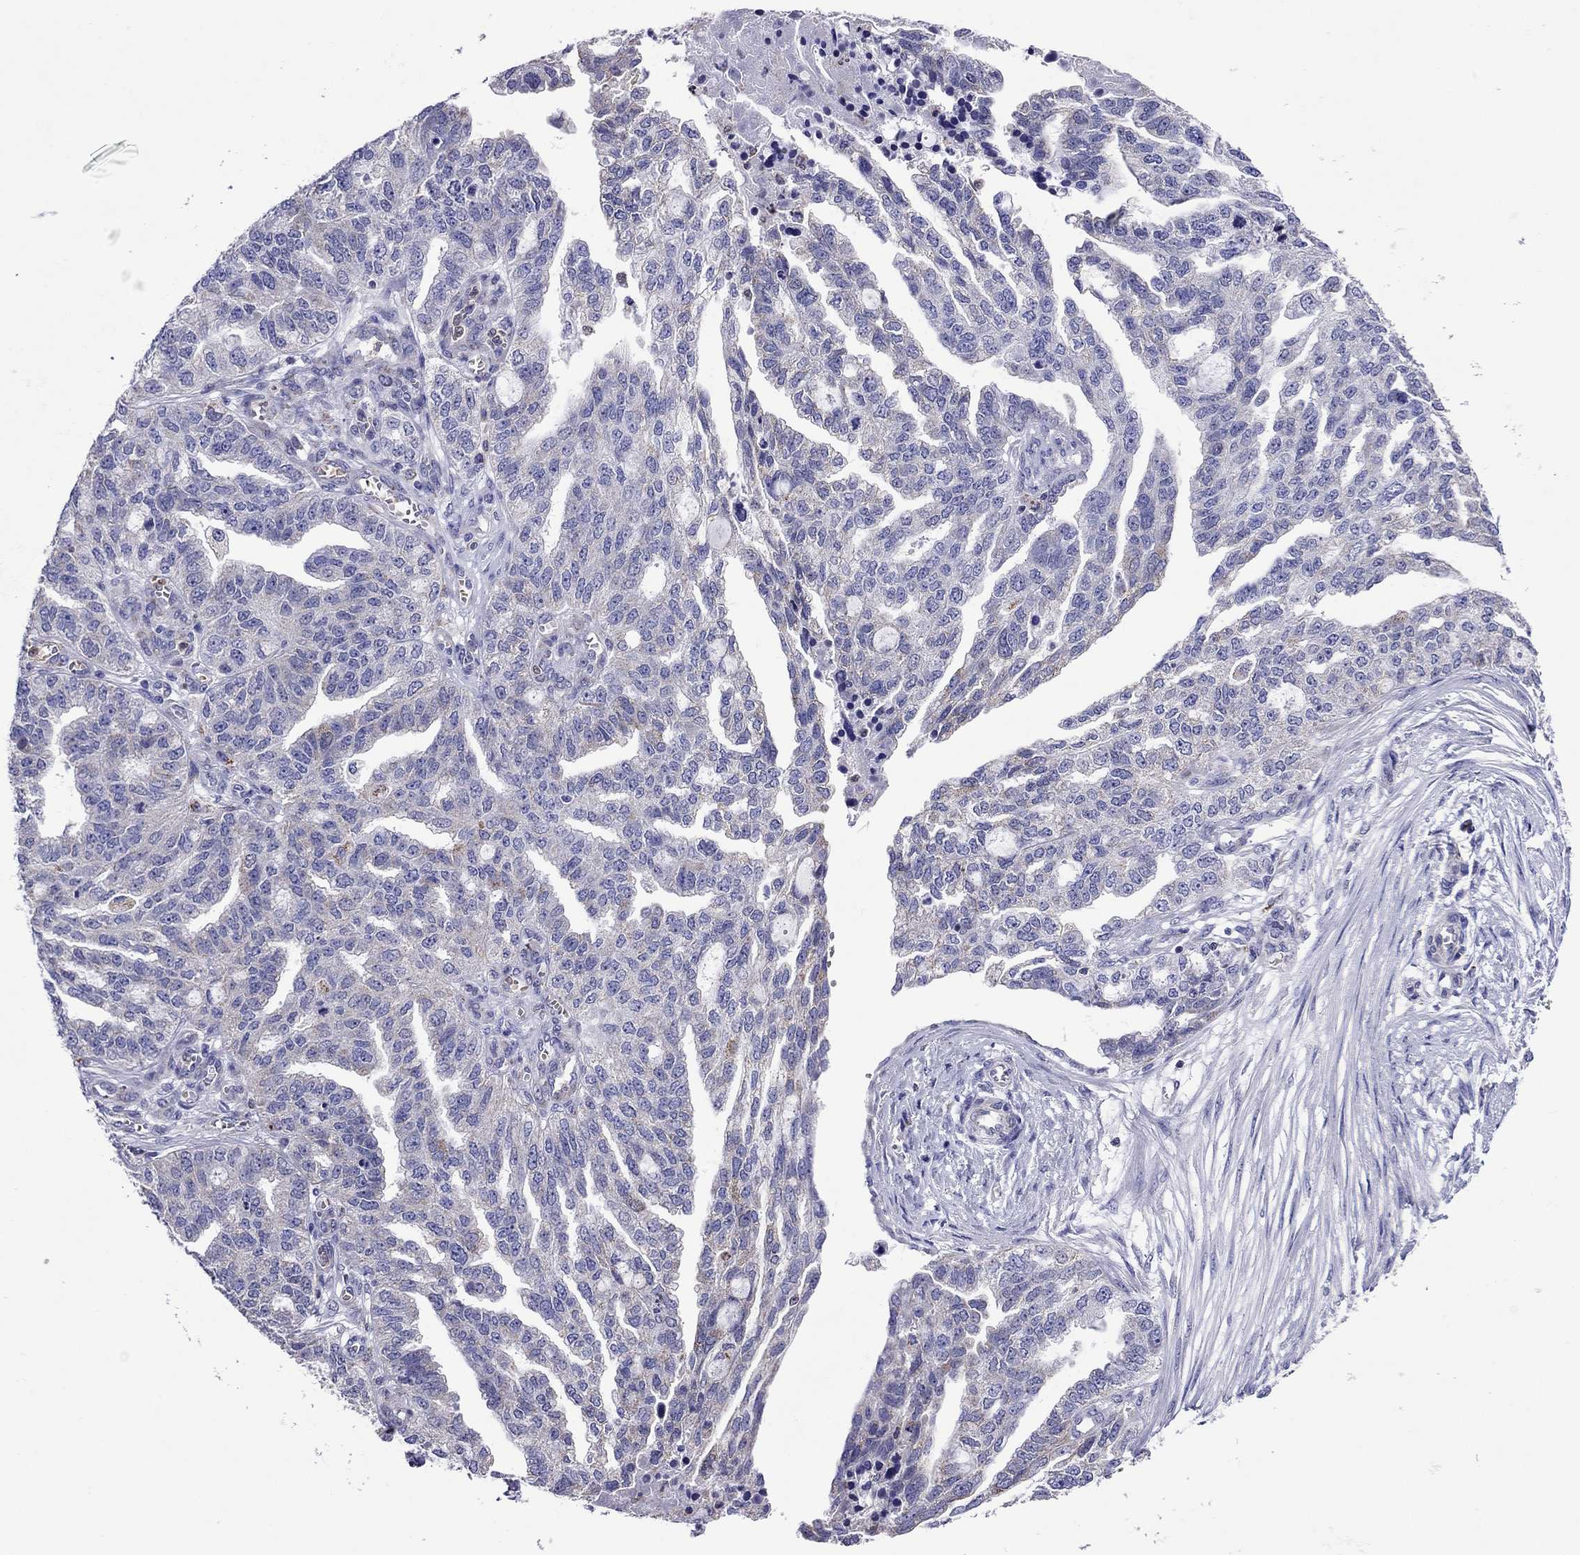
{"staining": {"intensity": "weak", "quantity": "<25%", "location": "cytoplasmic/membranous"}, "tissue": "ovarian cancer", "cell_type": "Tumor cells", "image_type": "cancer", "snomed": [{"axis": "morphology", "description": "Cystadenocarcinoma, serous, NOS"}, {"axis": "topography", "description": "Ovary"}], "caption": "Ovarian cancer was stained to show a protein in brown. There is no significant expression in tumor cells. (DAB immunohistochemistry, high magnification).", "gene": "SCG2", "patient": {"sex": "female", "age": 51}}